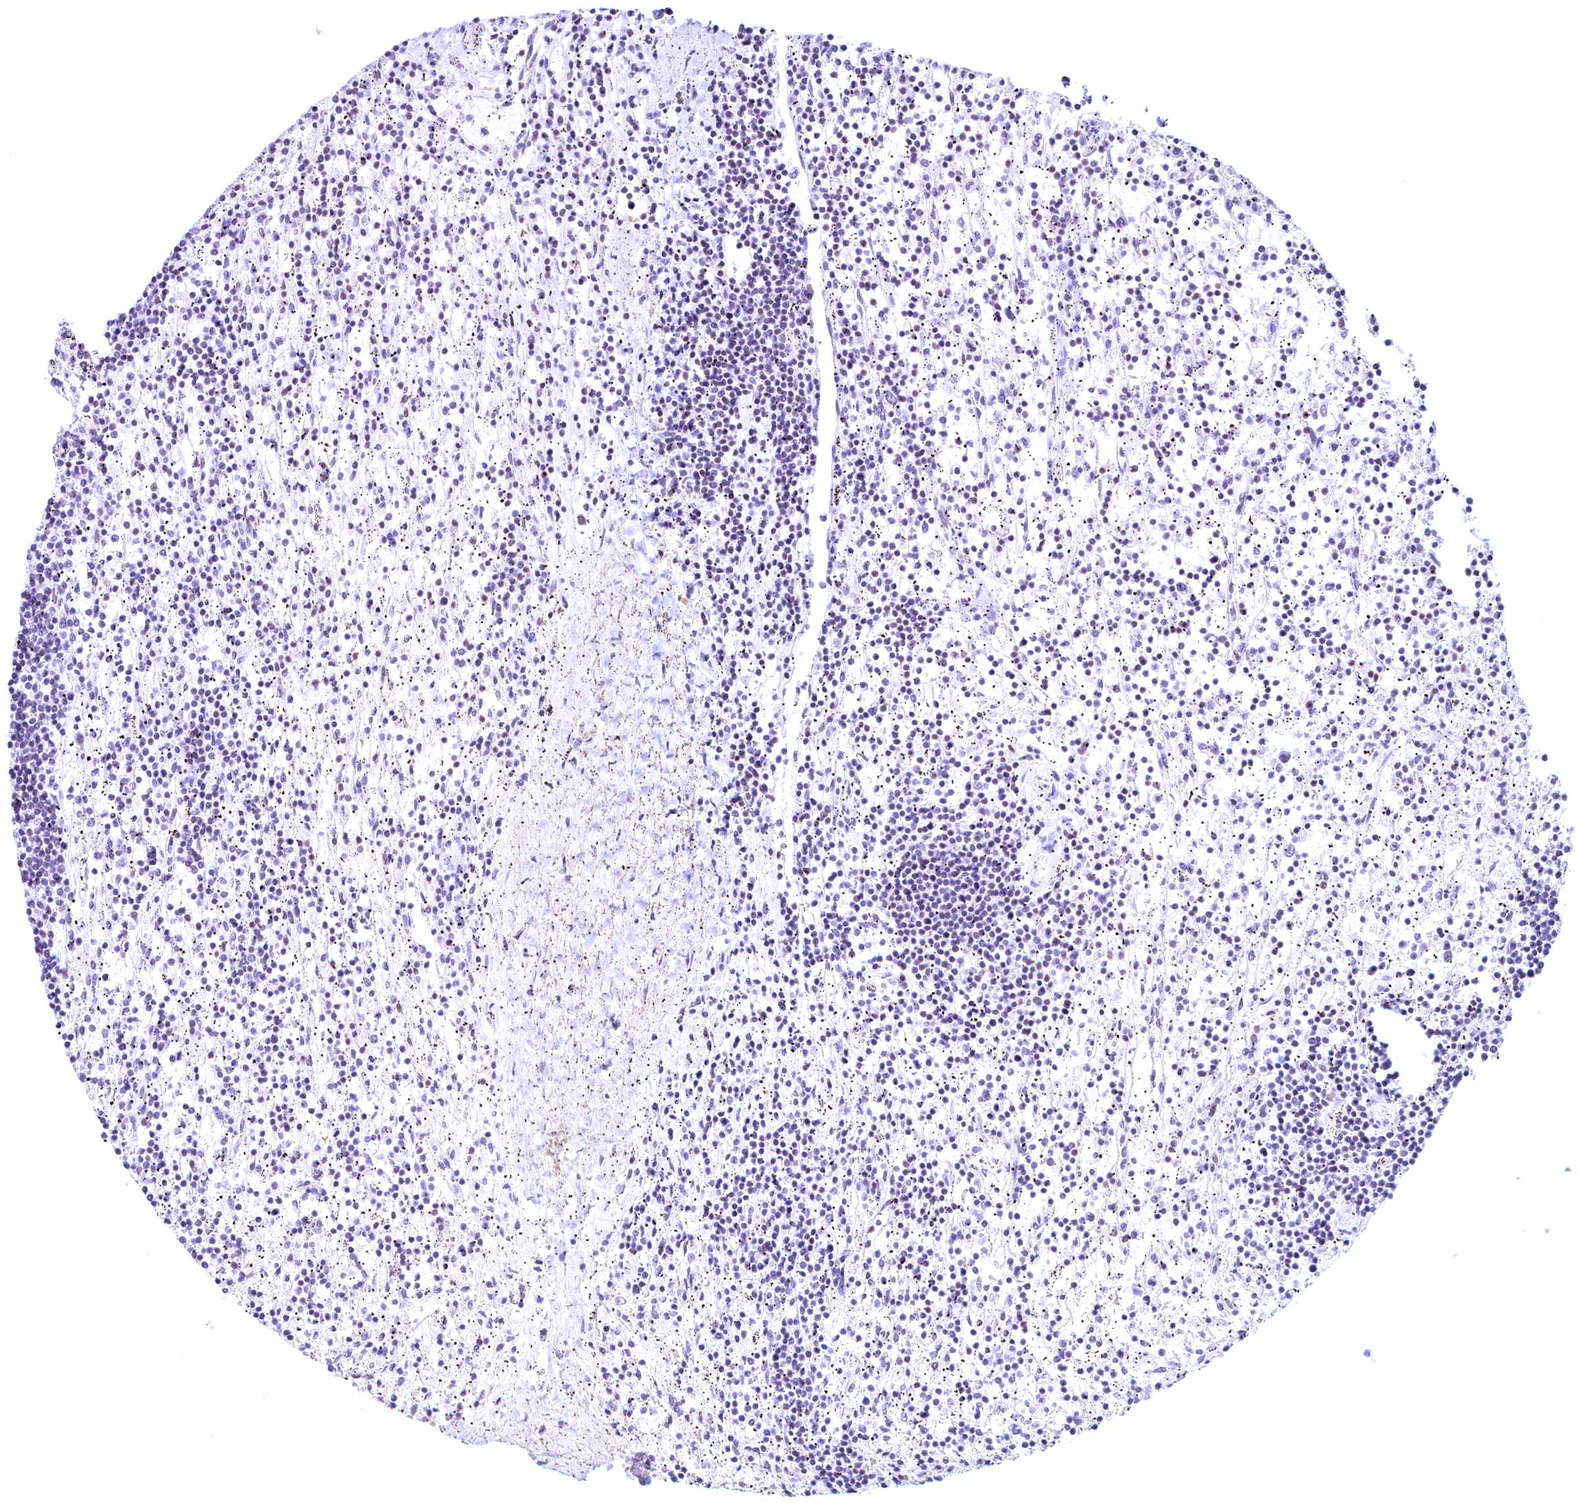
{"staining": {"intensity": "negative", "quantity": "none", "location": "none"}, "tissue": "lymphoma", "cell_type": "Tumor cells", "image_type": "cancer", "snomed": [{"axis": "morphology", "description": "Malignant lymphoma, non-Hodgkin's type, Low grade"}, {"axis": "topography", "description": "Spleen"}], "caption": "Immunohistochemistry of human low-grade malignant lymphoma, non-Hodgkin's type reveals no positivity in tumor cells.", "gene": "CDC26", "patient": {"sex": "male", "age": 76}}